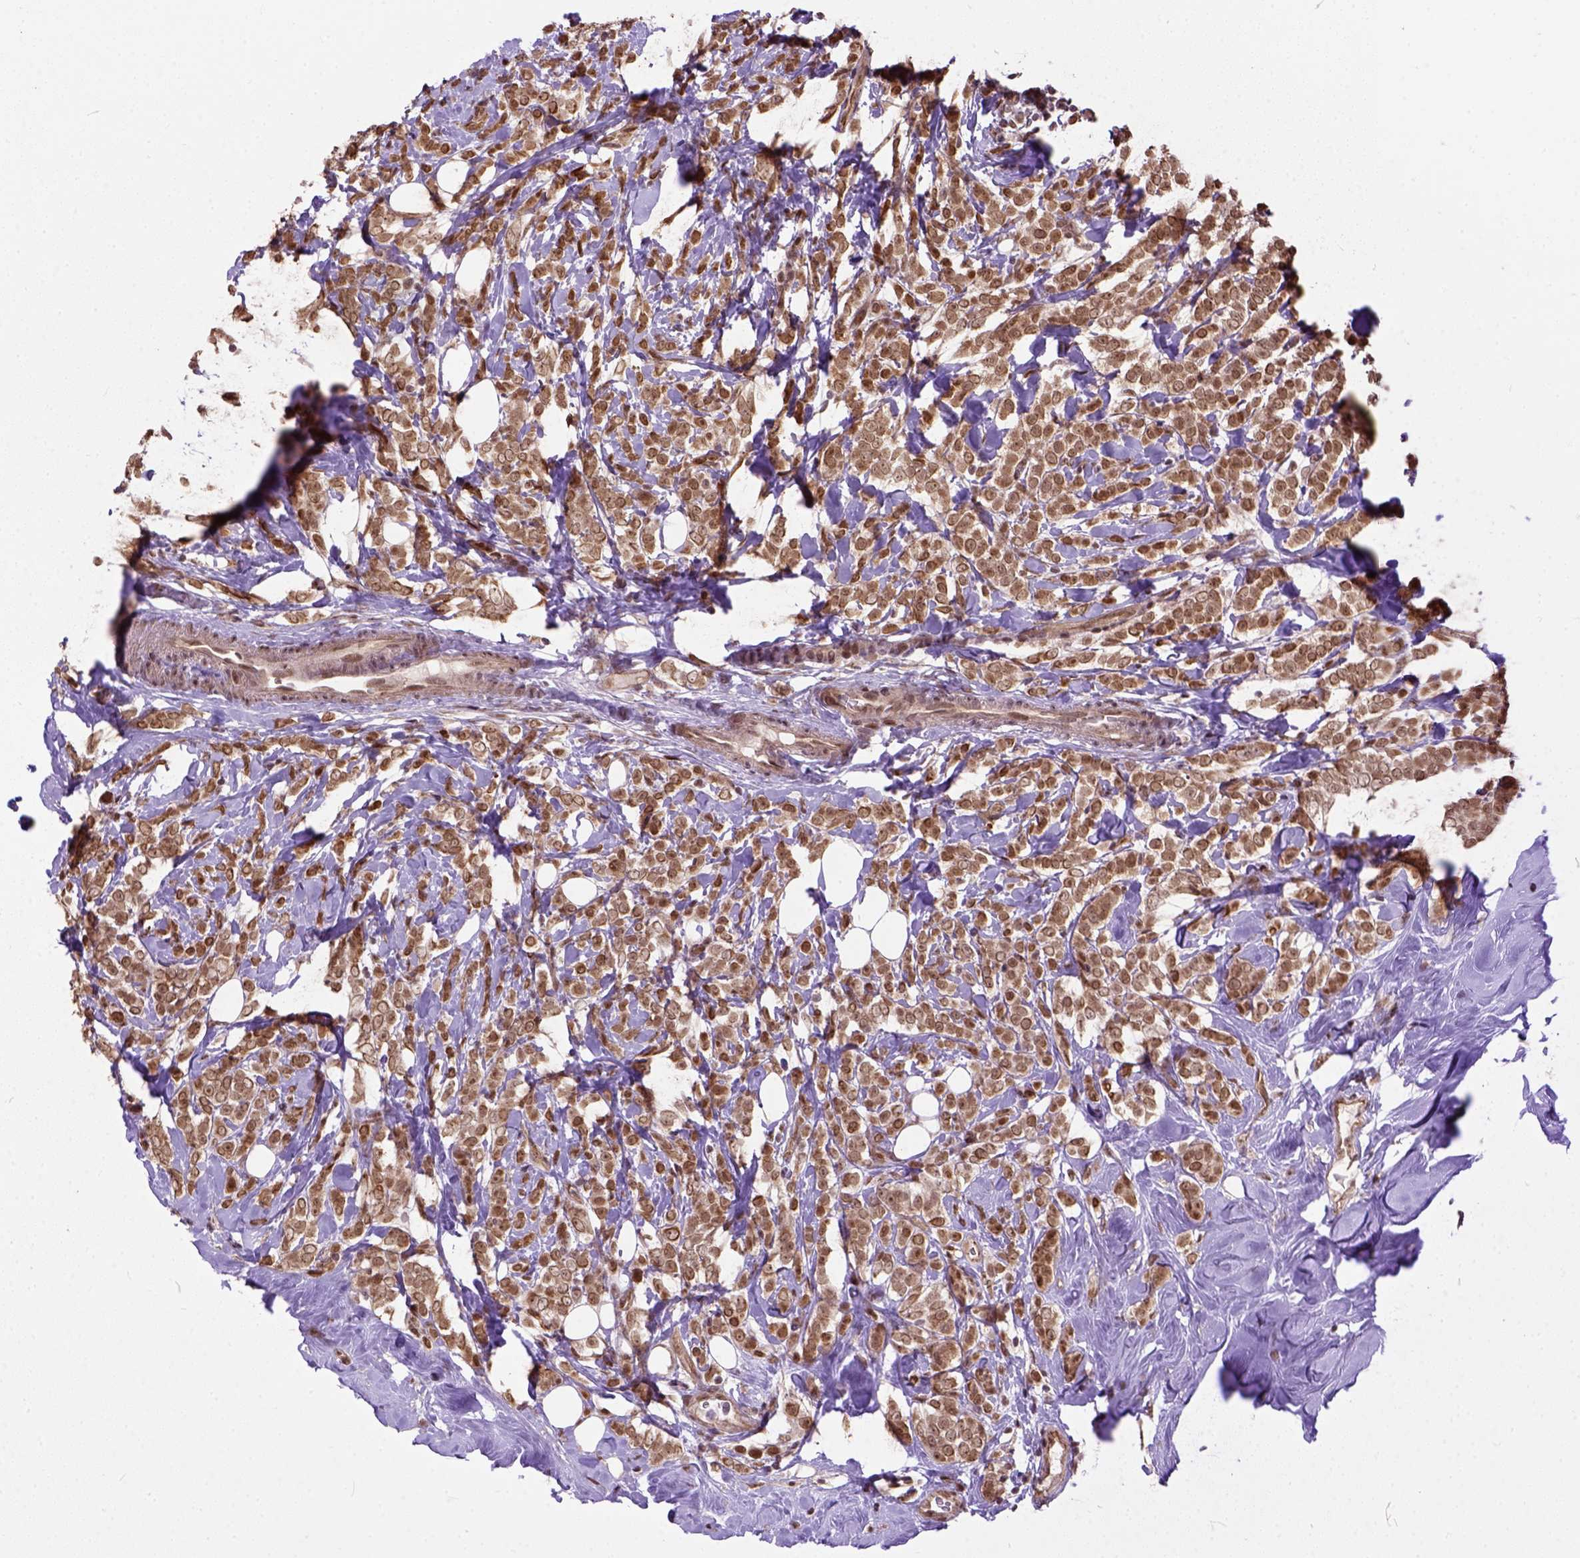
{"staining": {"intensity": "moderate", "quantity": ">75%", "location": "nuclear"}, "tissue": "breast cancer", "cell_type": "Tumor cells", "image_type": "cancer", "snomed": [{"axis": "morphology", "description": "Lobular carcinoma"}, {"axis": "topography", "description": "Breast"}], "caption": "A medium amount of moderate nuclear positivity is identified in approximately >75% of tumor cells in lobular carcinoma (breast) tissue. (Stains: DAB in brown, nuclei in blue, Microscopy: brightfield microscopy at high magnification).", "gene": "ZNF630", "patient": {"sex": "female", "age": 49}}